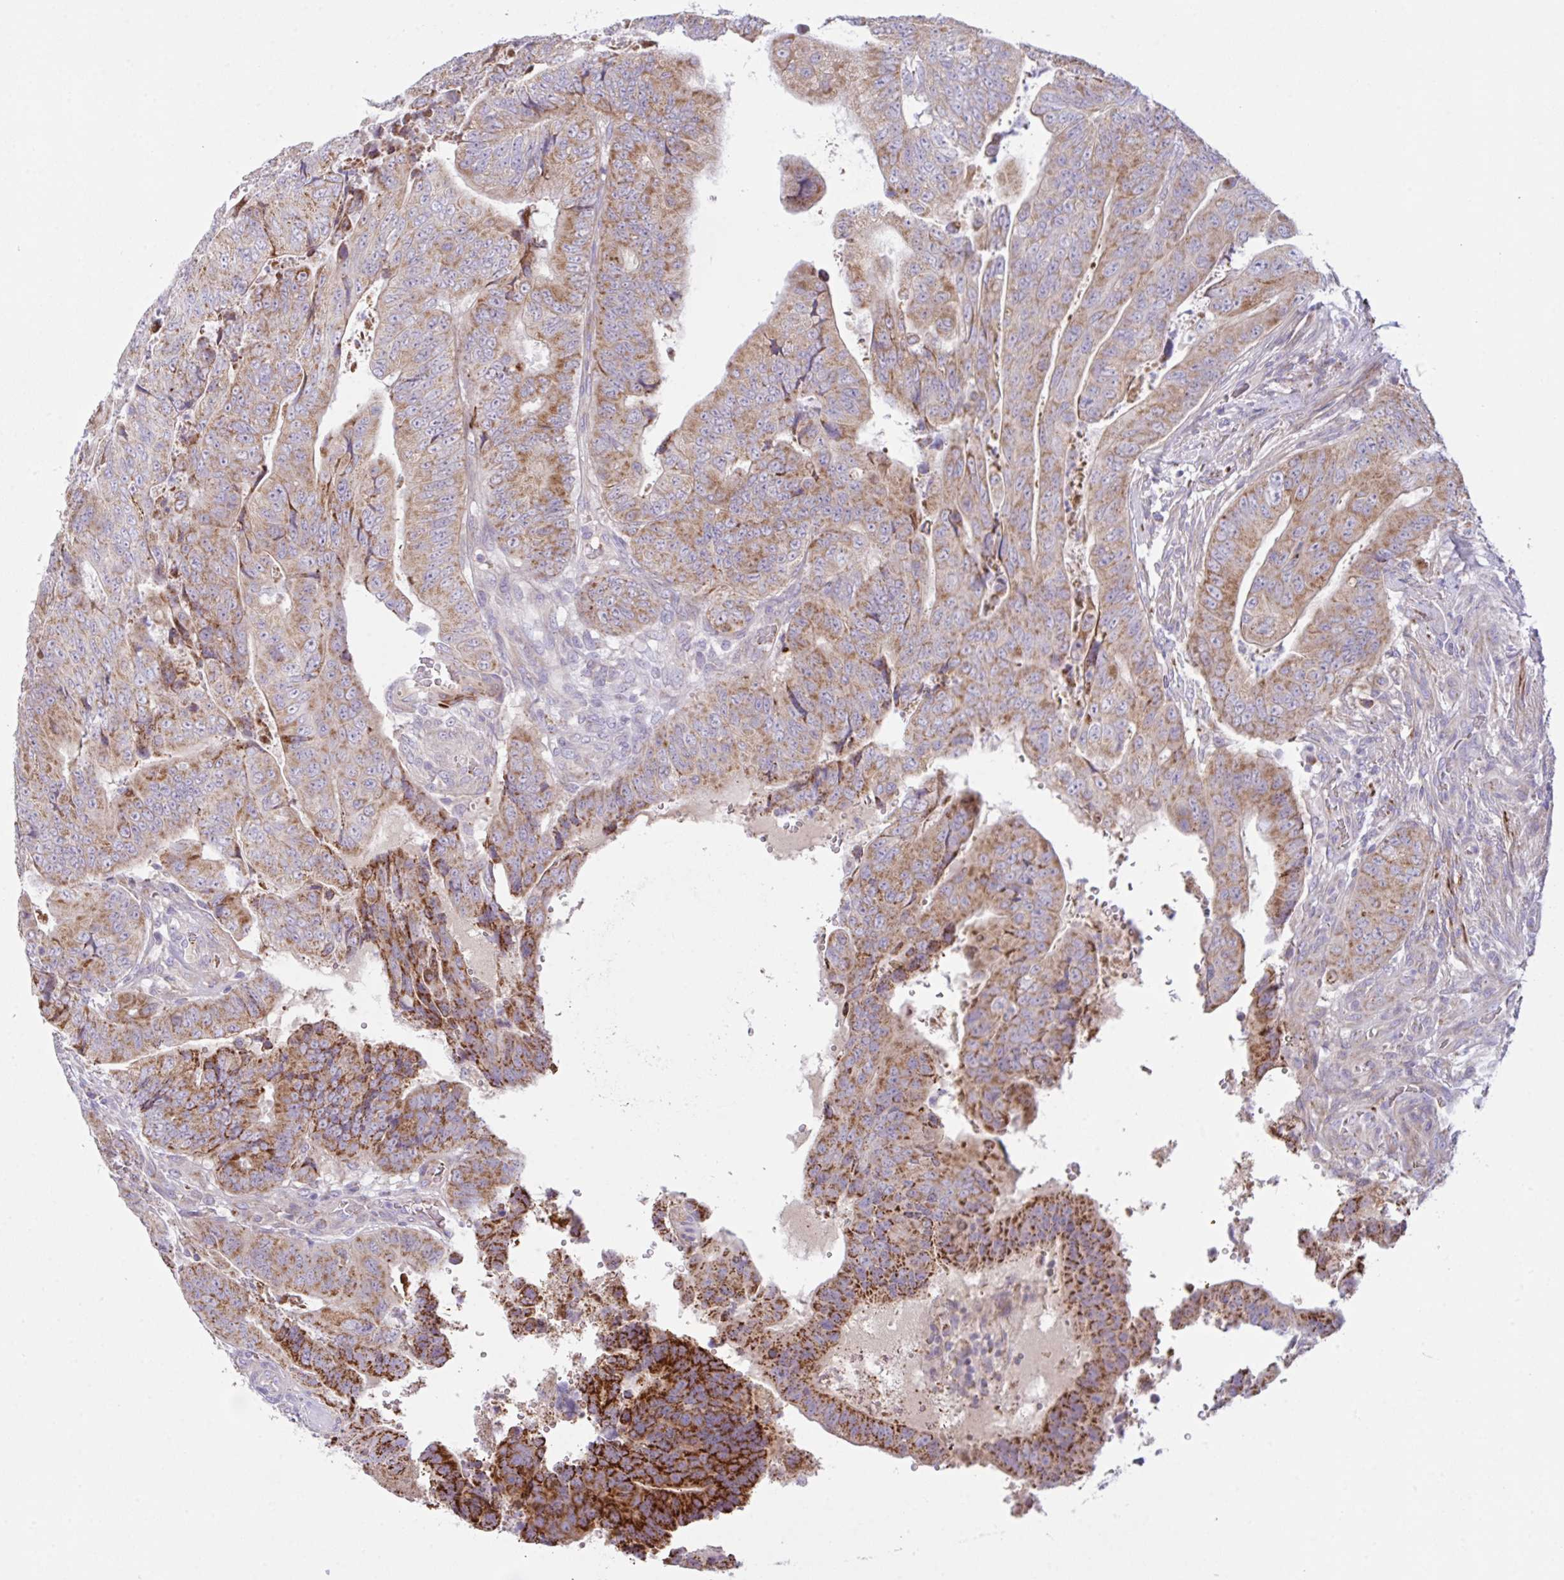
{"staining": {"intensity": "moderate", "quantity": ">75%", "location": "cytoplasmic/membranous"}, "tissue": "colorectal cancer", "cell_type": "Tumor cells", "image_type": "cancer", "snomed": [{"axis": "morphology", "description": "Adenocarcinoma, NOS"}, {"axis": "topography", "description": "Colon"}], "caption": "IHC histopathology image of colorectal adenocarcinoma stained for a protein (brown), which shows medium levels of moderate cytoplasmic/membranous expression in approximately >75% of tumor cells.", "gene": "CHDH", "patient": {"sex": "female", "age": 48}}